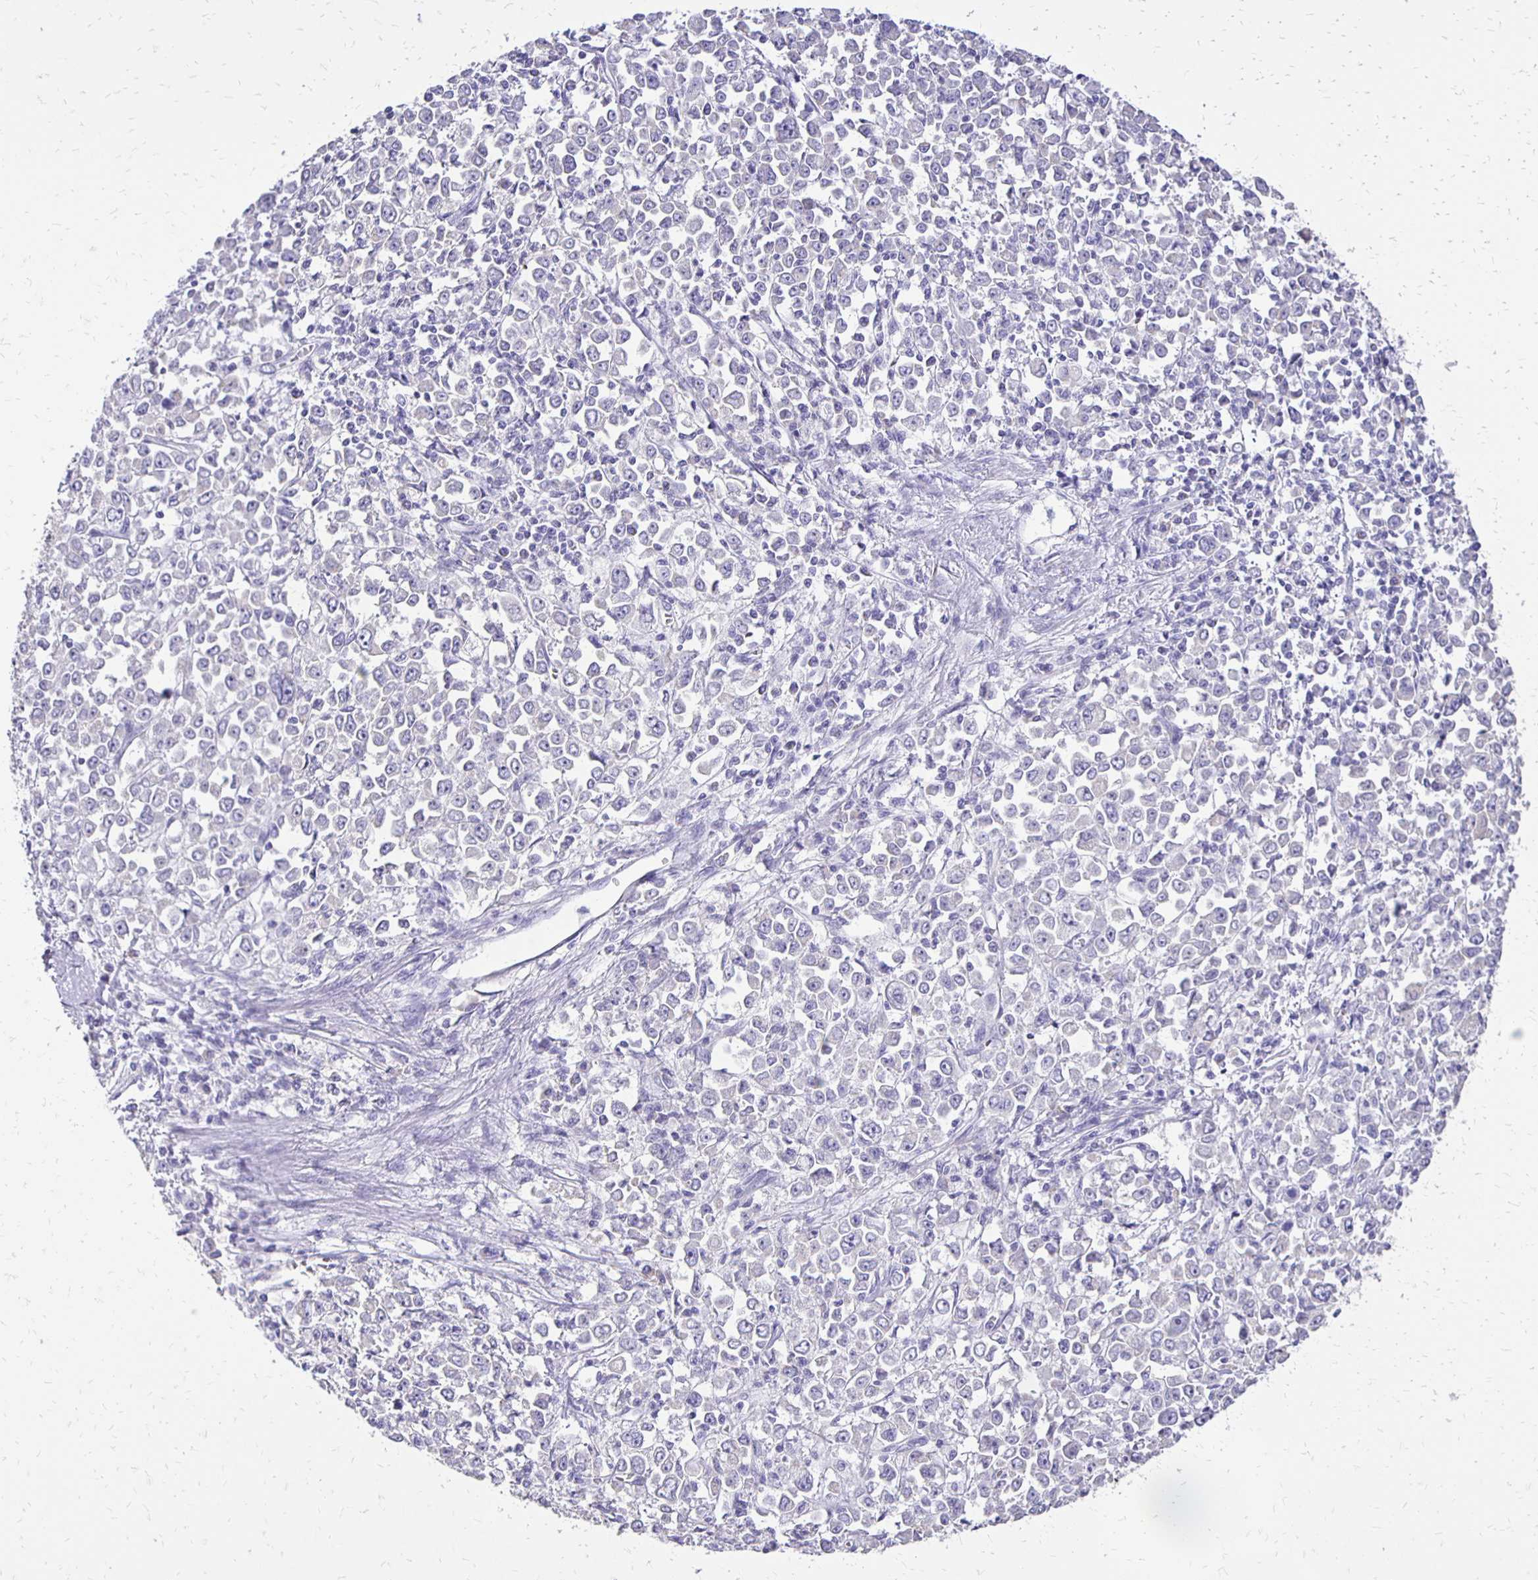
{"staining": {"intensity": "negative", "quantity": "none", "location": "none"}, "tissue": "stomach cancer", "cell_type": "Tumor cells", "image_type": "cancer", "snomed": [{"axis": "morphology", "description": "Adenocarcinoma, NOS"}, {"axis": "topography", "description": "Stomach, upper"}], "caption": "Stomach cancer stained for a protein using IHC demonstrates no positivity tumor cells.", "gene": "ANKRD45", "patient": {"sex": "male", "age": 70}}